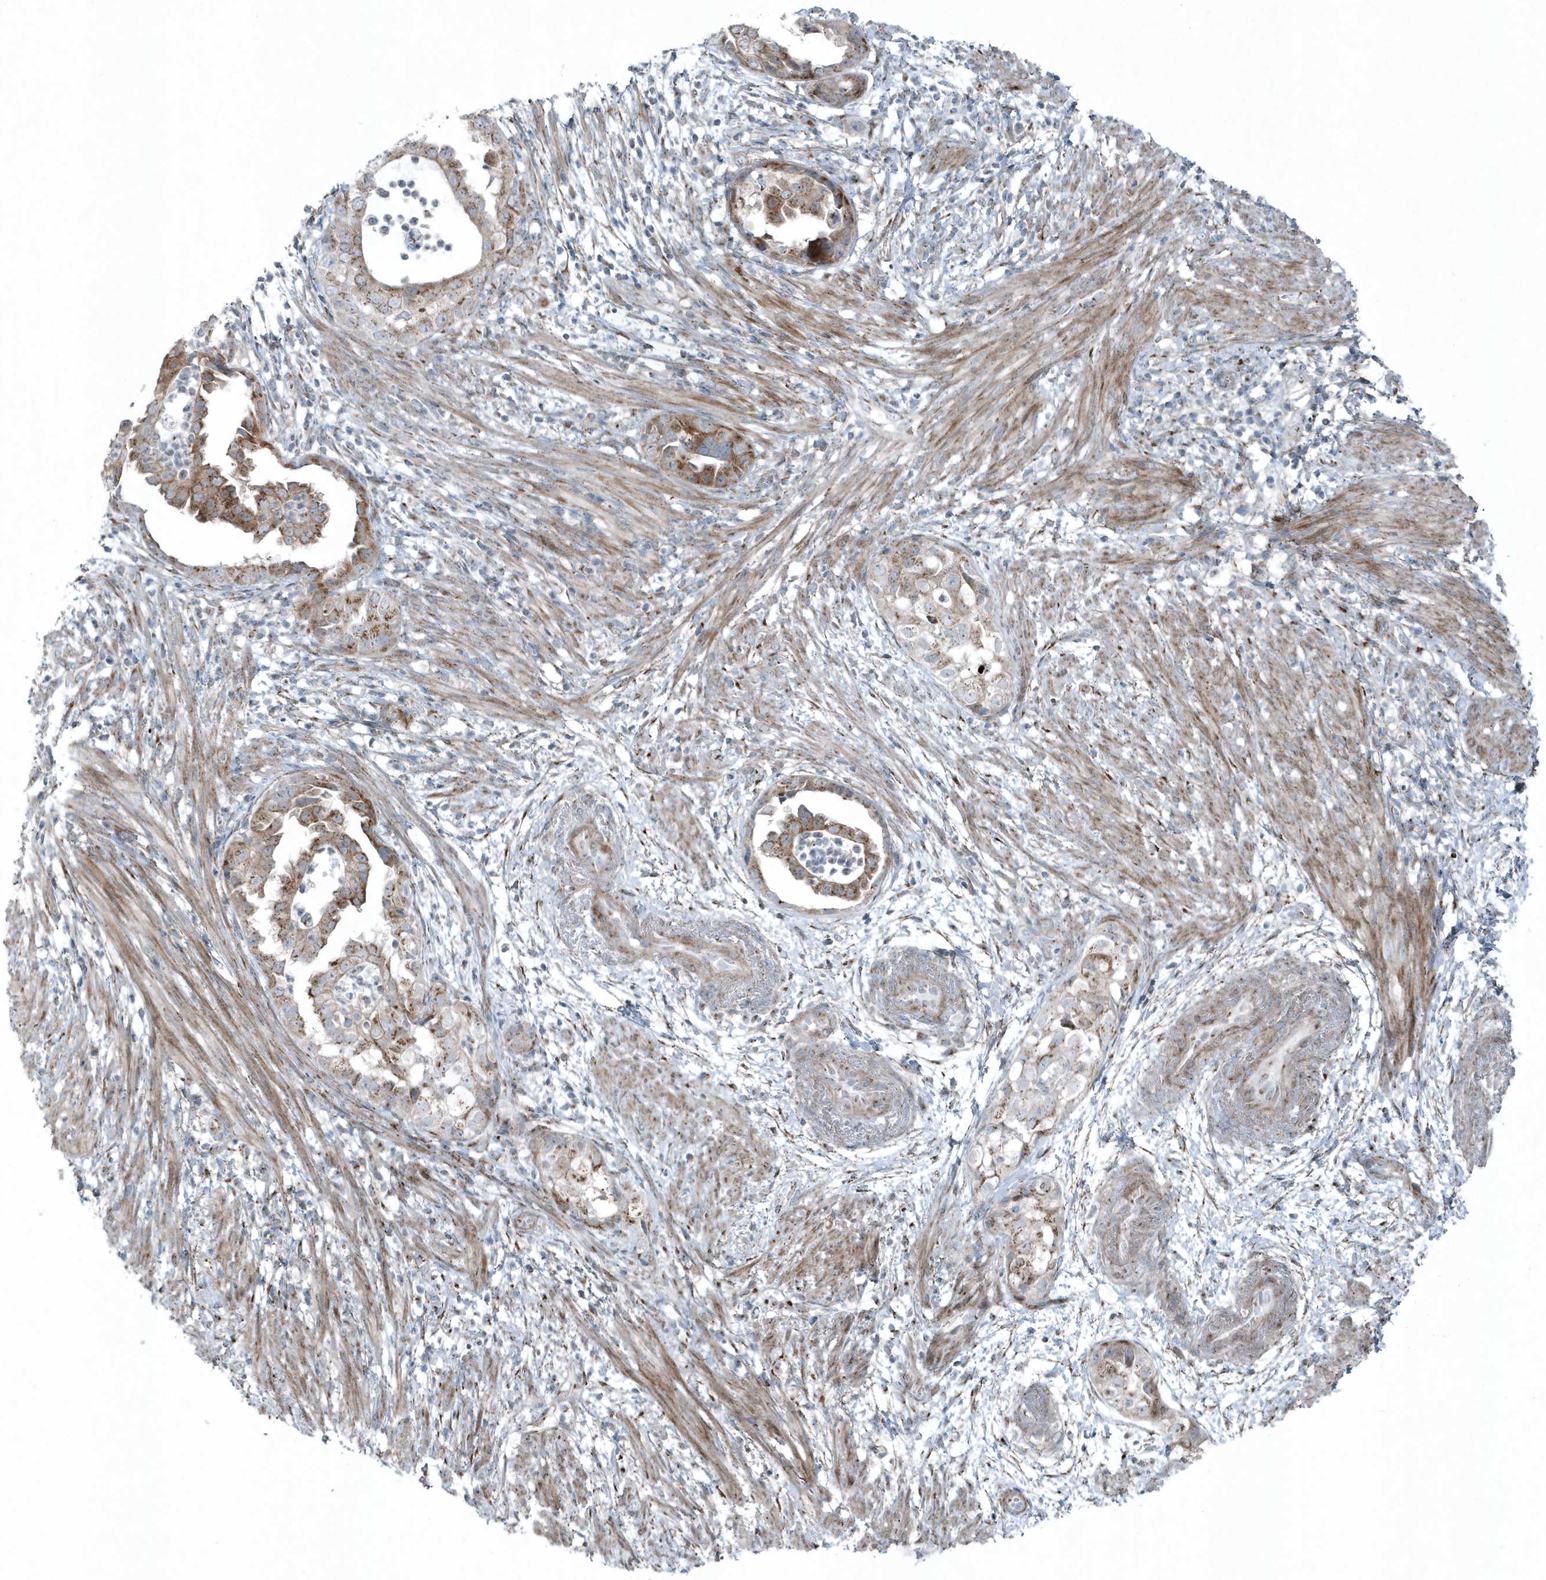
{"staining": {"intensity": "moderate", "quantity": "25%-75%", "location": "cytoplasmic/membranous"}, "tissue": "endometrial cancer", "cell_type": "Tumor cells", "image_type": "cancer", "snomed": [{"axis": "morphology", "description": "Adenocarcinoma, NOS"}, {"axis": "topography", "description": "Endometrium"}], "caption": "Immunohistochemistry histopathology image of neoplastic tissue: human endometrial cancer (adenocarcinoma) stained using immunohistochemistry (IHC) displays medium levels of moderate protein expression localized specifically in the cytoplasmic/membranous of tumor cells, appearing as a cytoplasmic/membranous brown color.", "gene": "GCC2", "patient": {"sex": "female", "age": 85}}